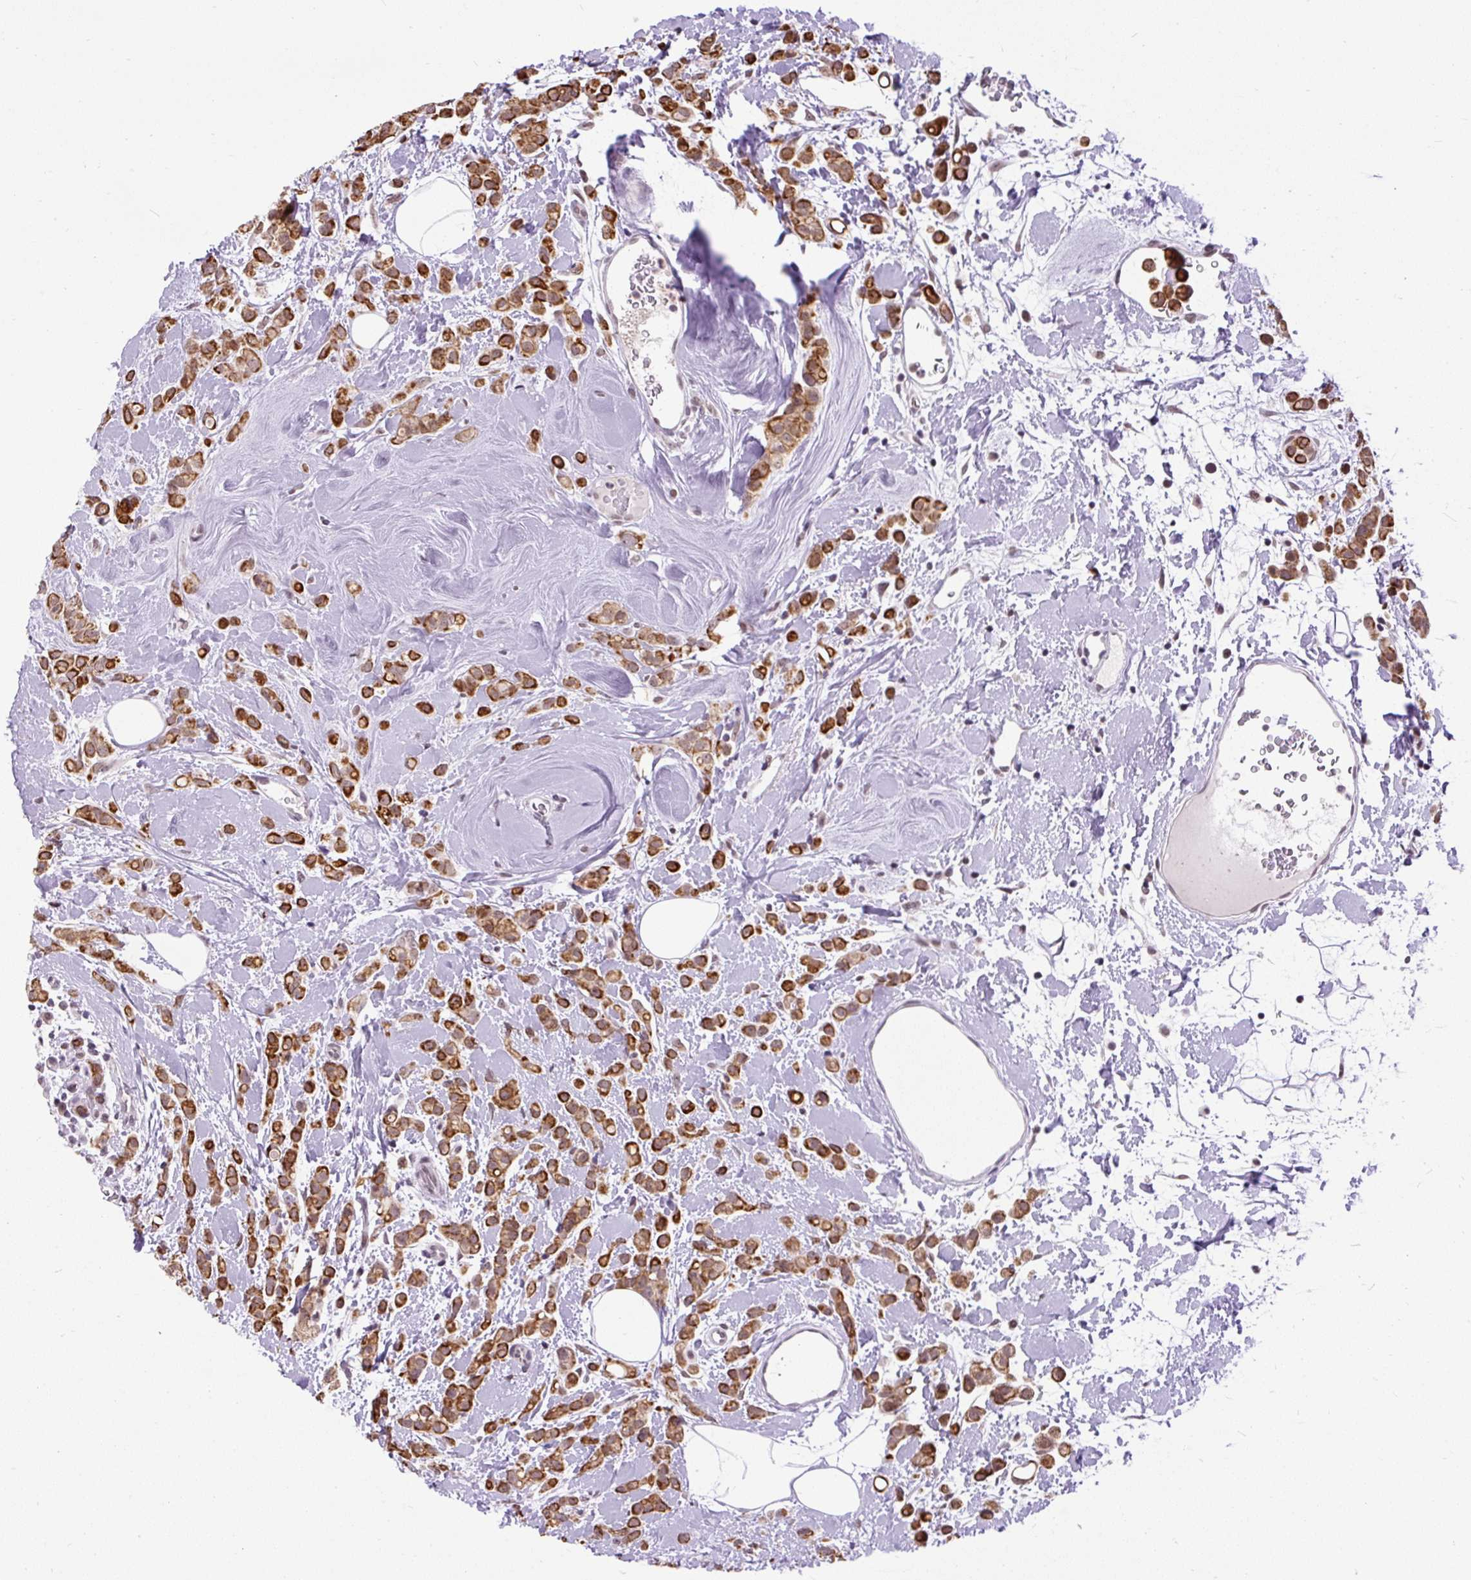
{"staining": {"intensity": "strong", "quantity": ">75%", "location": "cytoplasmic/membranous"}, "tissue": "breast cancer", "cell_type": "Tumor cells", "image_type": "cancer", "snomed": [{"axis": "morphology", "description": "Lobular carcinoma"}, {"axis": "topography", "description": "Breast"}], "caption": "Immunohistochemistry (IHC) histopathology image of breast cancer stained for a protein (brown), which displays high levels of strong cytoplasmic/membranous expression in approximately >75% of tumor cells.", "gene": "ZNF672", "patient": {"sex": "female", "age": 68}}